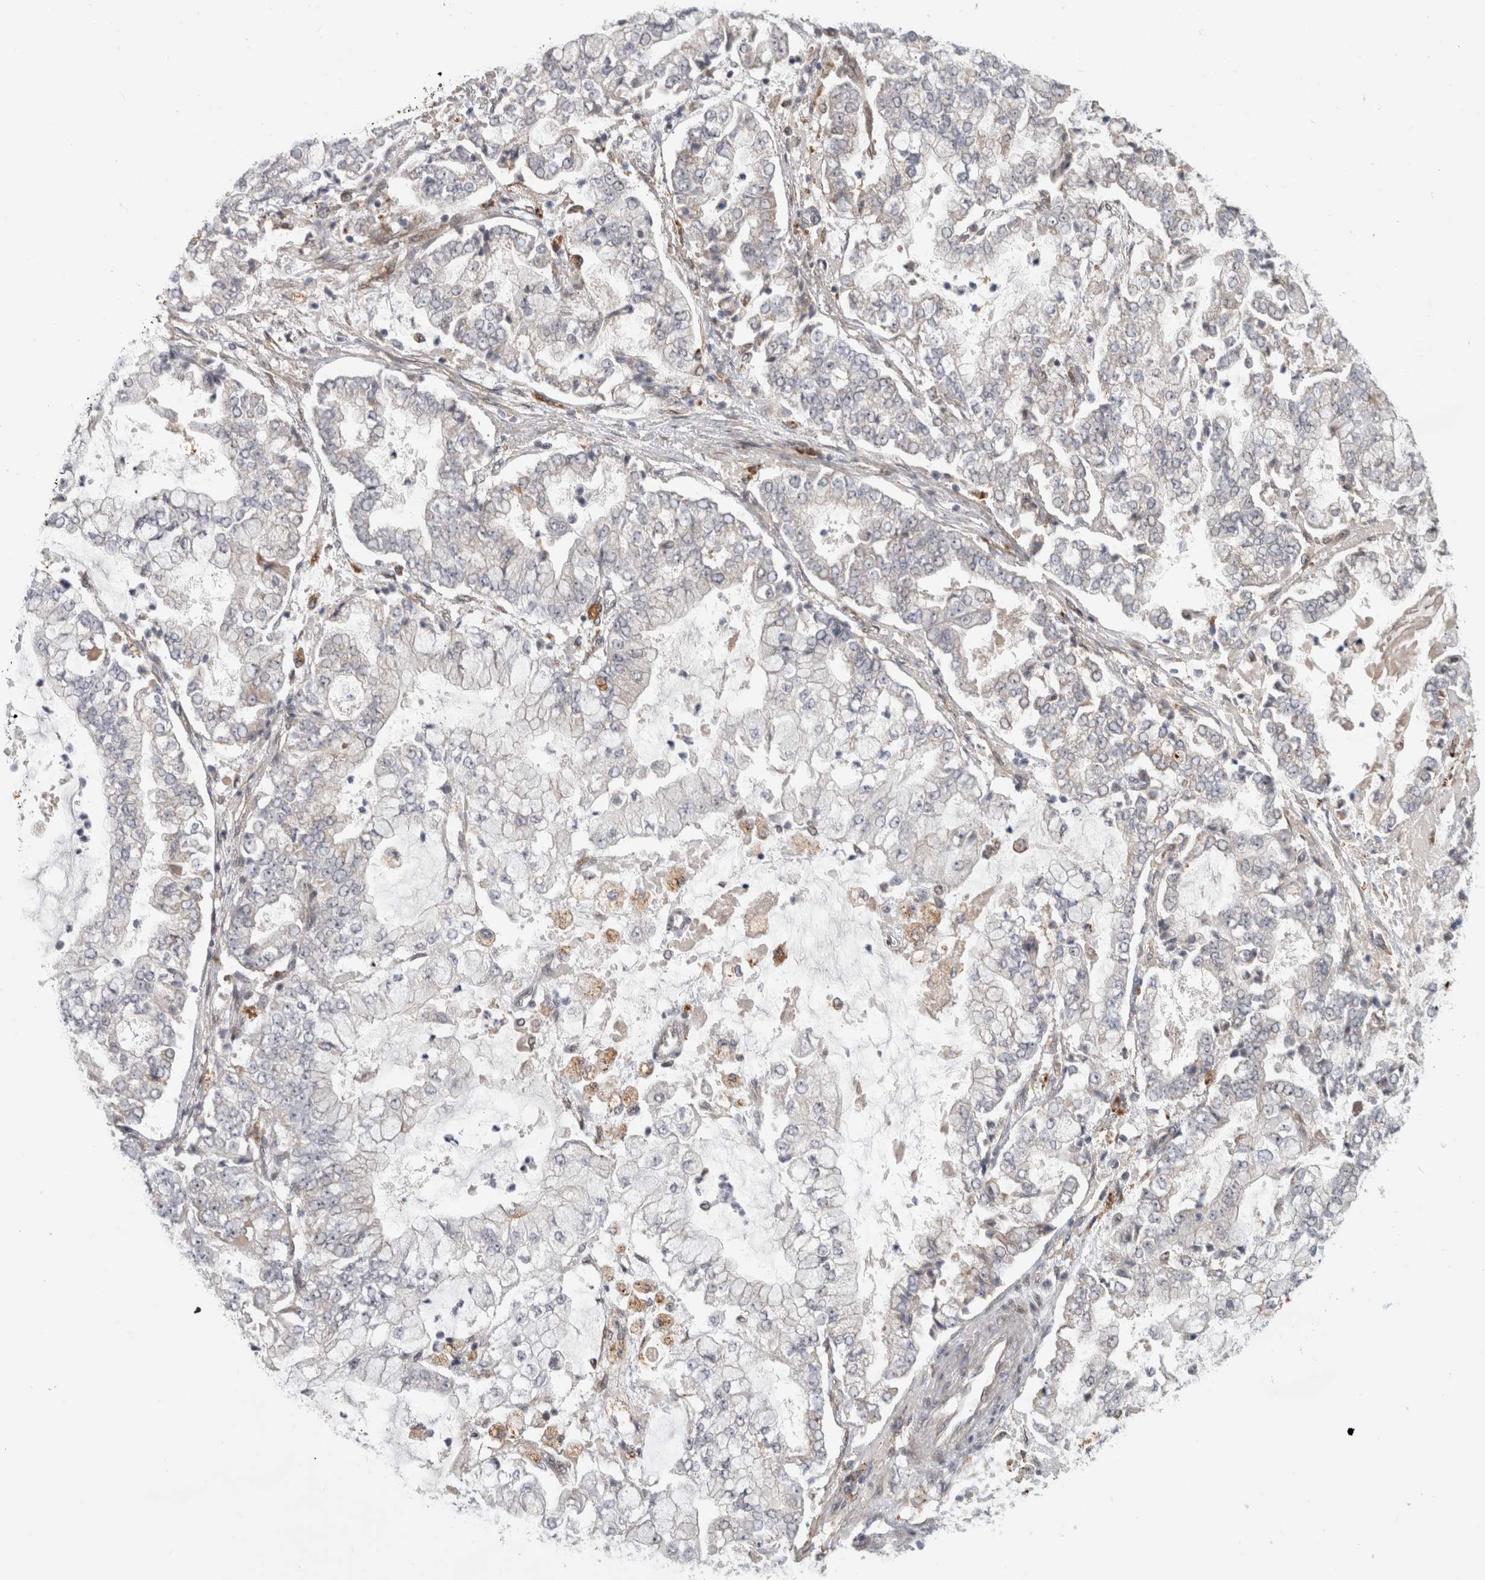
{"staining": {"intensity": "negative", "quantity": "none", "location": "none"}, "tissue": "stomach cancer", "cell_type": "Tumor cells", "image_type": "cancer", "snomed": [{"axis": "morphology", "description": "Adenocarcinoma, NOS"}, {"axis": "topography", "description": "Stomach"}], "caption": "Immunohistochemical staining of stomach adenocarcinoma demonstrates no significant positivity in tumor cells. (Stains: DAB IHC with hematoxylin counter stain, Microscopy: brightfield microscopy at high magnification).", "gene": "NAB2", "patient": {"sex": "male", "age": 76}}